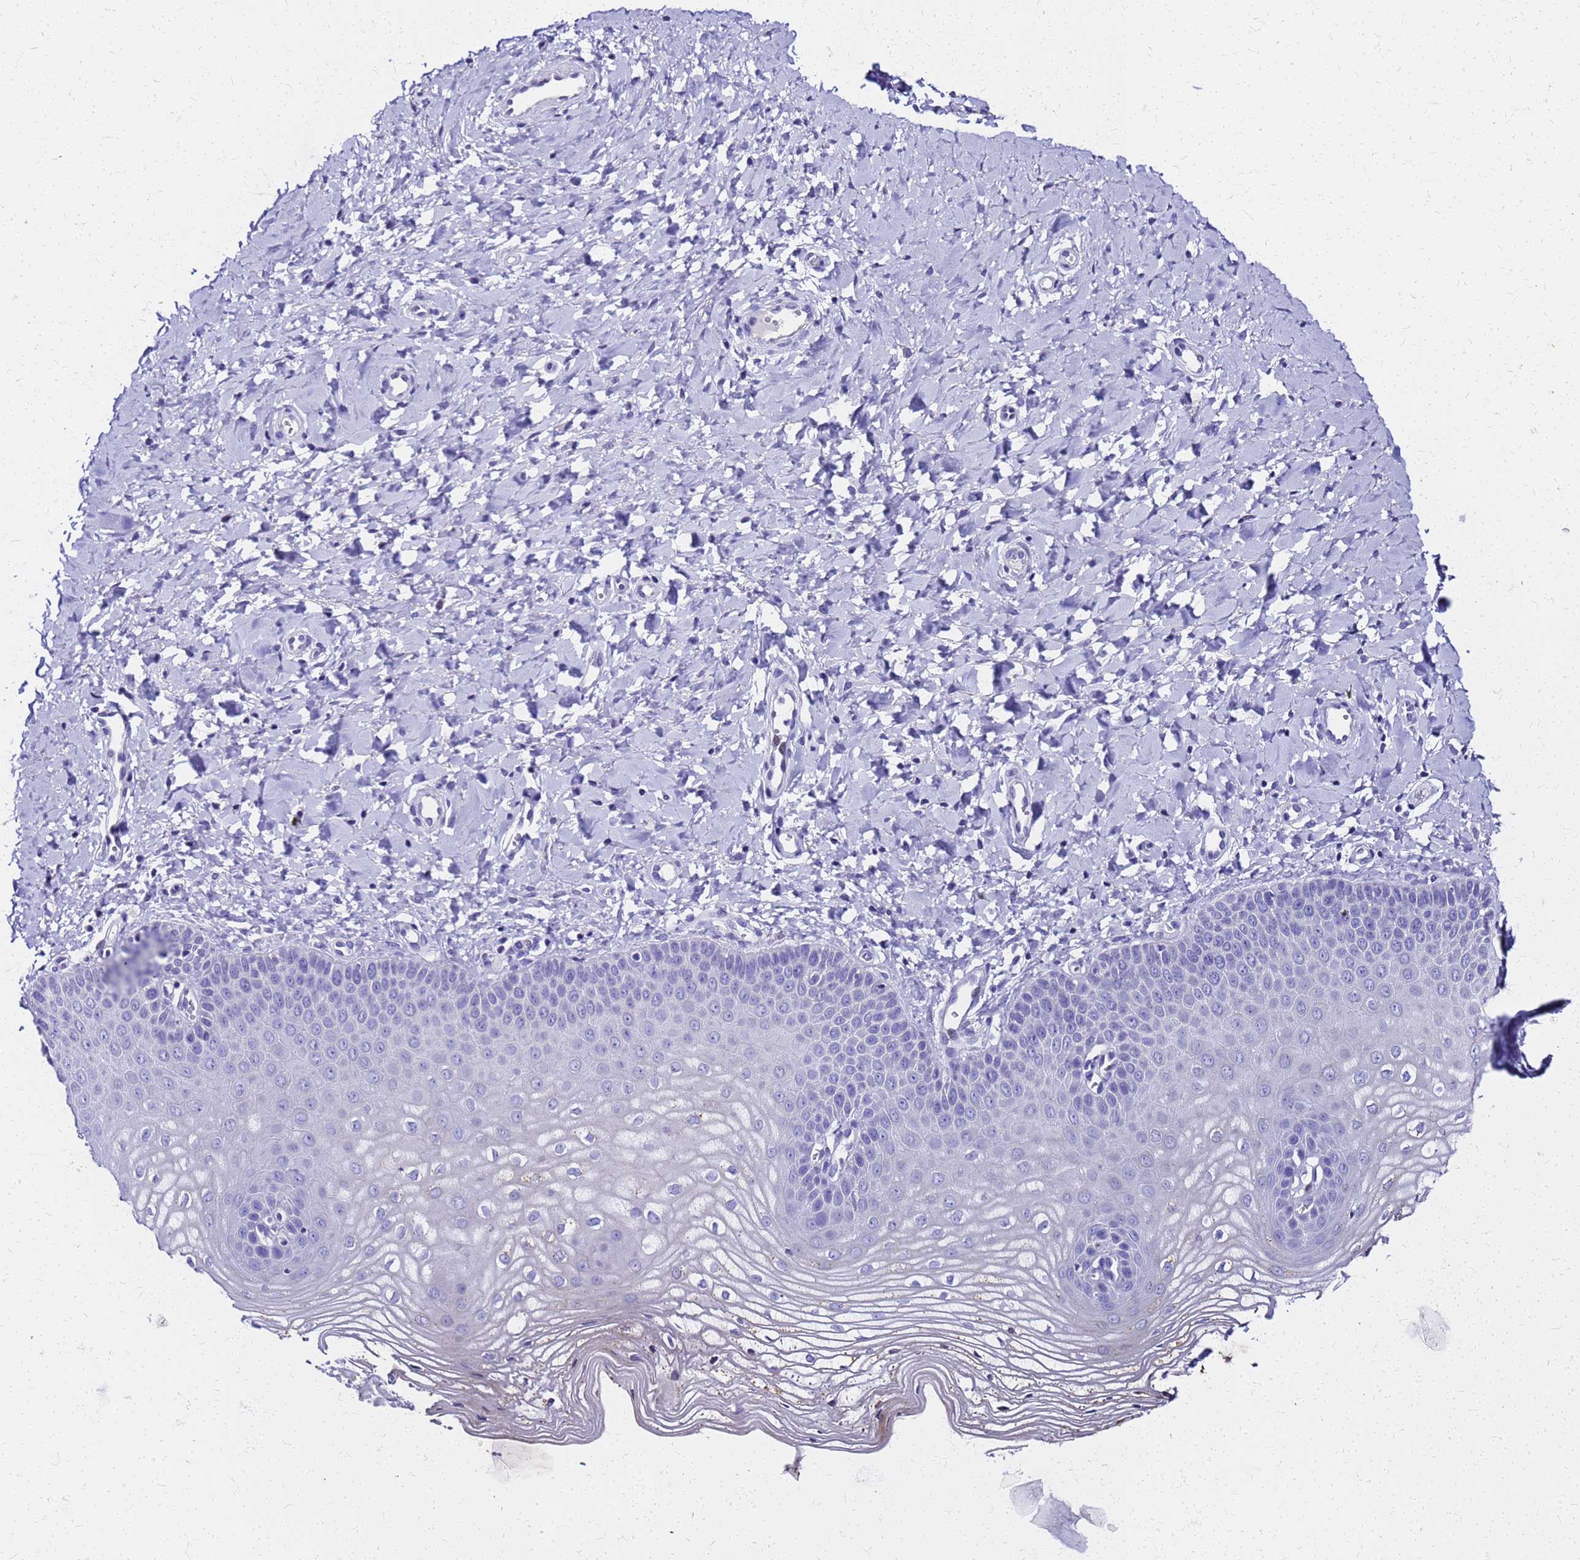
{"staining": {"intensity": "negative", "quantity": "none", "location": "none"}, "tissue": "vagina", "cell_type": "Squamous epithelial cells", "image_type": "normal", "snomed": [{"axis": "morphology", "description": "Normal tissue, NOS"}, {"axis": "topography", "description": "Vagina"}, {"axis": "topography", "description": "Cervix"}], "caption": "Vagina stained for a protein using immunohistochemistry (IHC) demonstrates no expression squamous epithelial cells.", "gene": "SMIM21", "patient": {"sex": "female", "age": 40}}